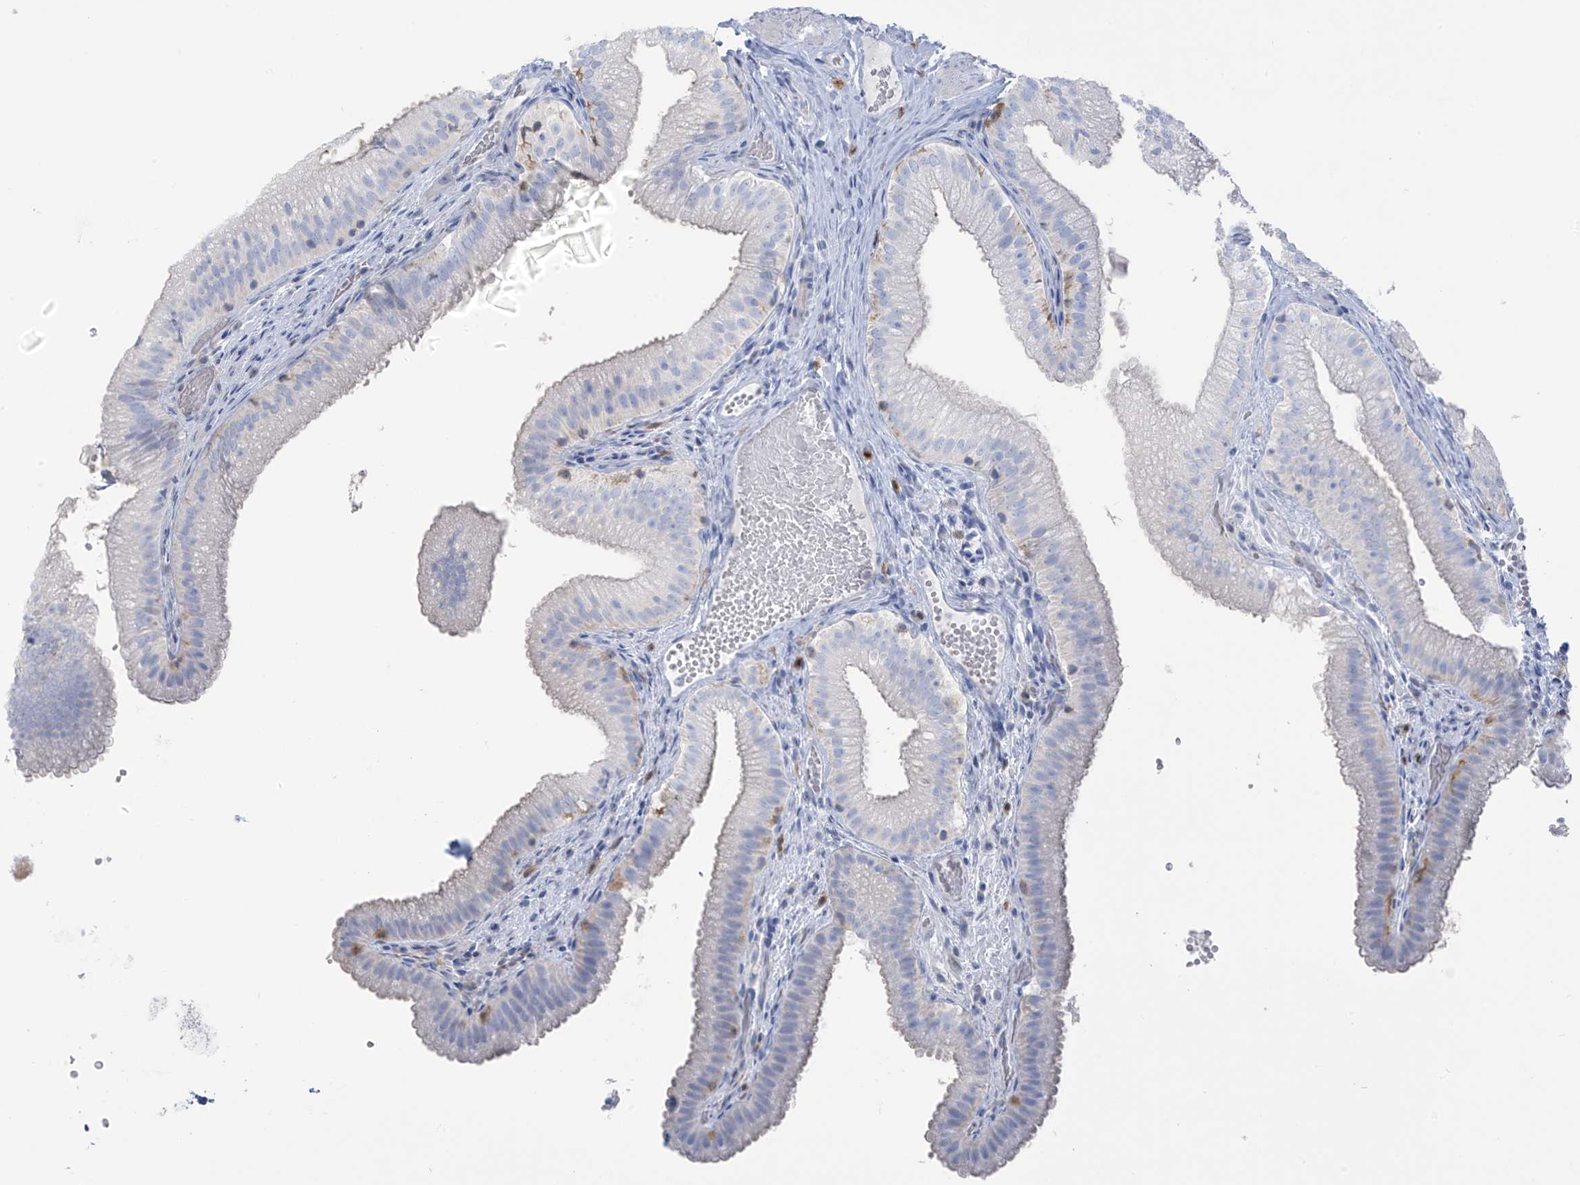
{"staining": {"intensity": "negative", "quantity": "none", "location": "none"}, "tissue": "gallbladder", "cell_type": "Glandular cells", "image_type": "normal", "snomed": [{"axis": "morphology", "description": "Normal tissue, NOS"}, {"axis": "topography", "description": "Gallbladder"}], "caption": "Normal gallbladder was stained to show a protein in brown. There is no significant positivity in glandular cells. (Immunohistochemistry, brightfield microscopy, high magnification).", "gene": "TRMT2B", "patient": {"sex": "female", "age": 30}}